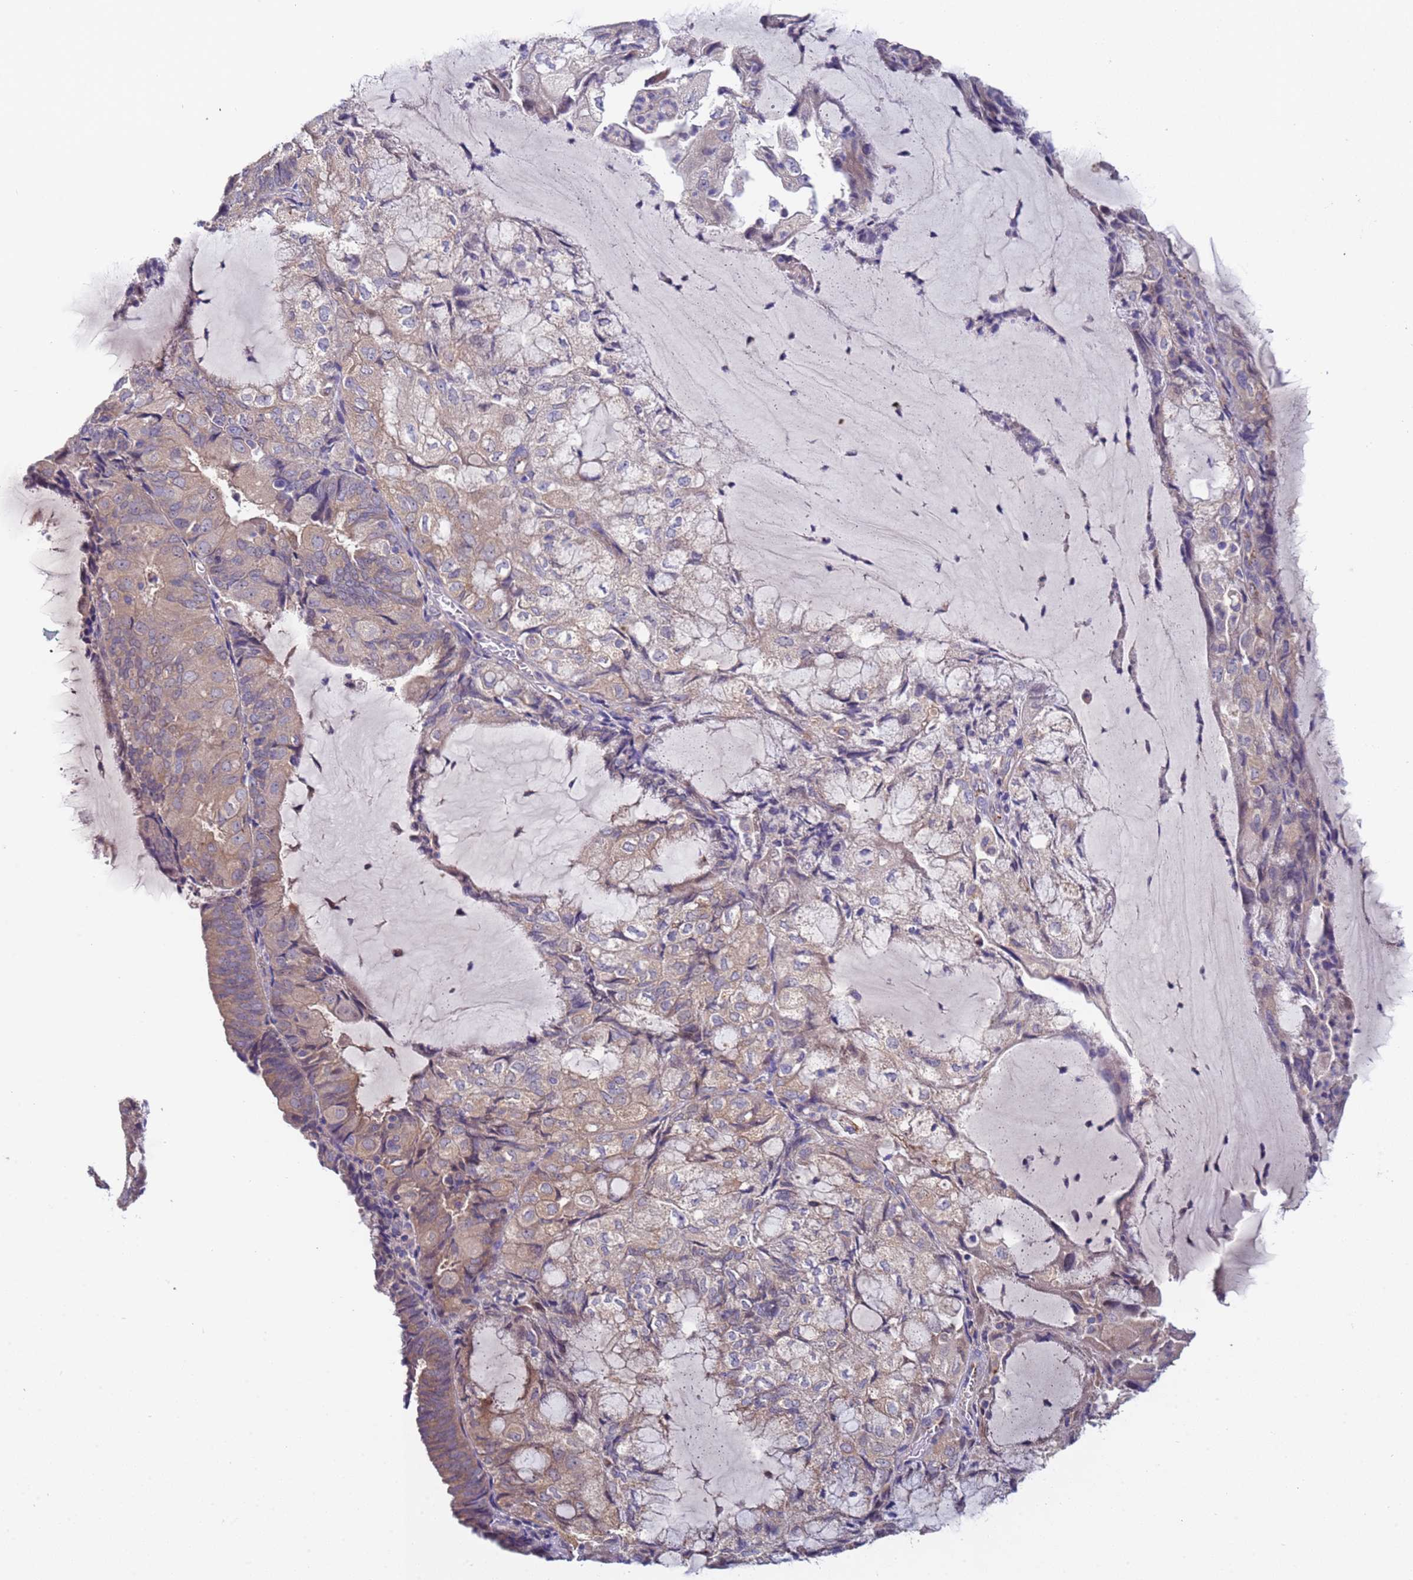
{"staining": {"intensity": "weak", "quantity": "25%-75%", "location": "cytoplasmic/membranous"}, "tissue": "endometrial cancer", "cell_type": "Tumor cells", "image_type": "cancer", "snomed": [{"axis": "morphology", "description": "Adenocarcinoma, NOS"}, {"axis": "topography", "description": "Endometrium"}], "caption": "About 25%-75% of tumor cells in human endometrial cancer exhibit weak cytoplasmic/membranous protein staining as visualized by brown immunohistochemical staining.", "gene": "ZNF248", "patient": {"sex": "female", "age": 81}}